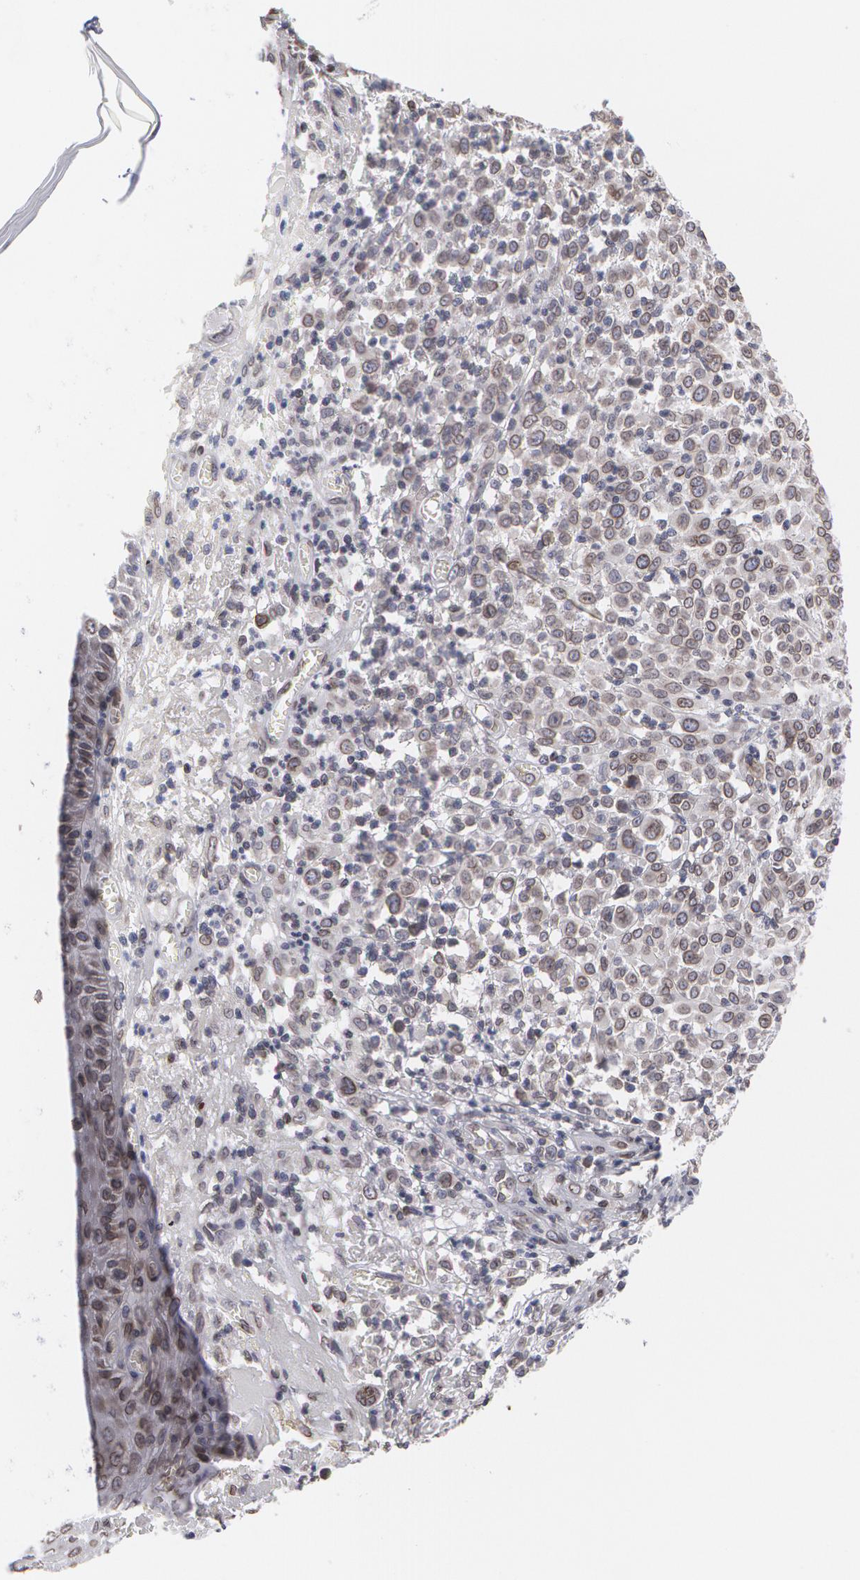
{"staining": {"intensity": "weak", "quantity": "25%-75%", "location": "nuclear"}, "tissue": "melanoma", "cell_type": "Tumor cells", "image_type": "cancer", "snomed": [{"axis": "morphology", "description": "Malignant melanoma, NOS"}, {"axis": "topography", "description": "Skin"}], "caption": "Immunohistochemical staining of human malignant melanoma reveals low levels of weak nuclear positivity in about 25%-75% of tumor cells.", "gene": "EMD", "patient": {"sex": "female", "age": 49}}